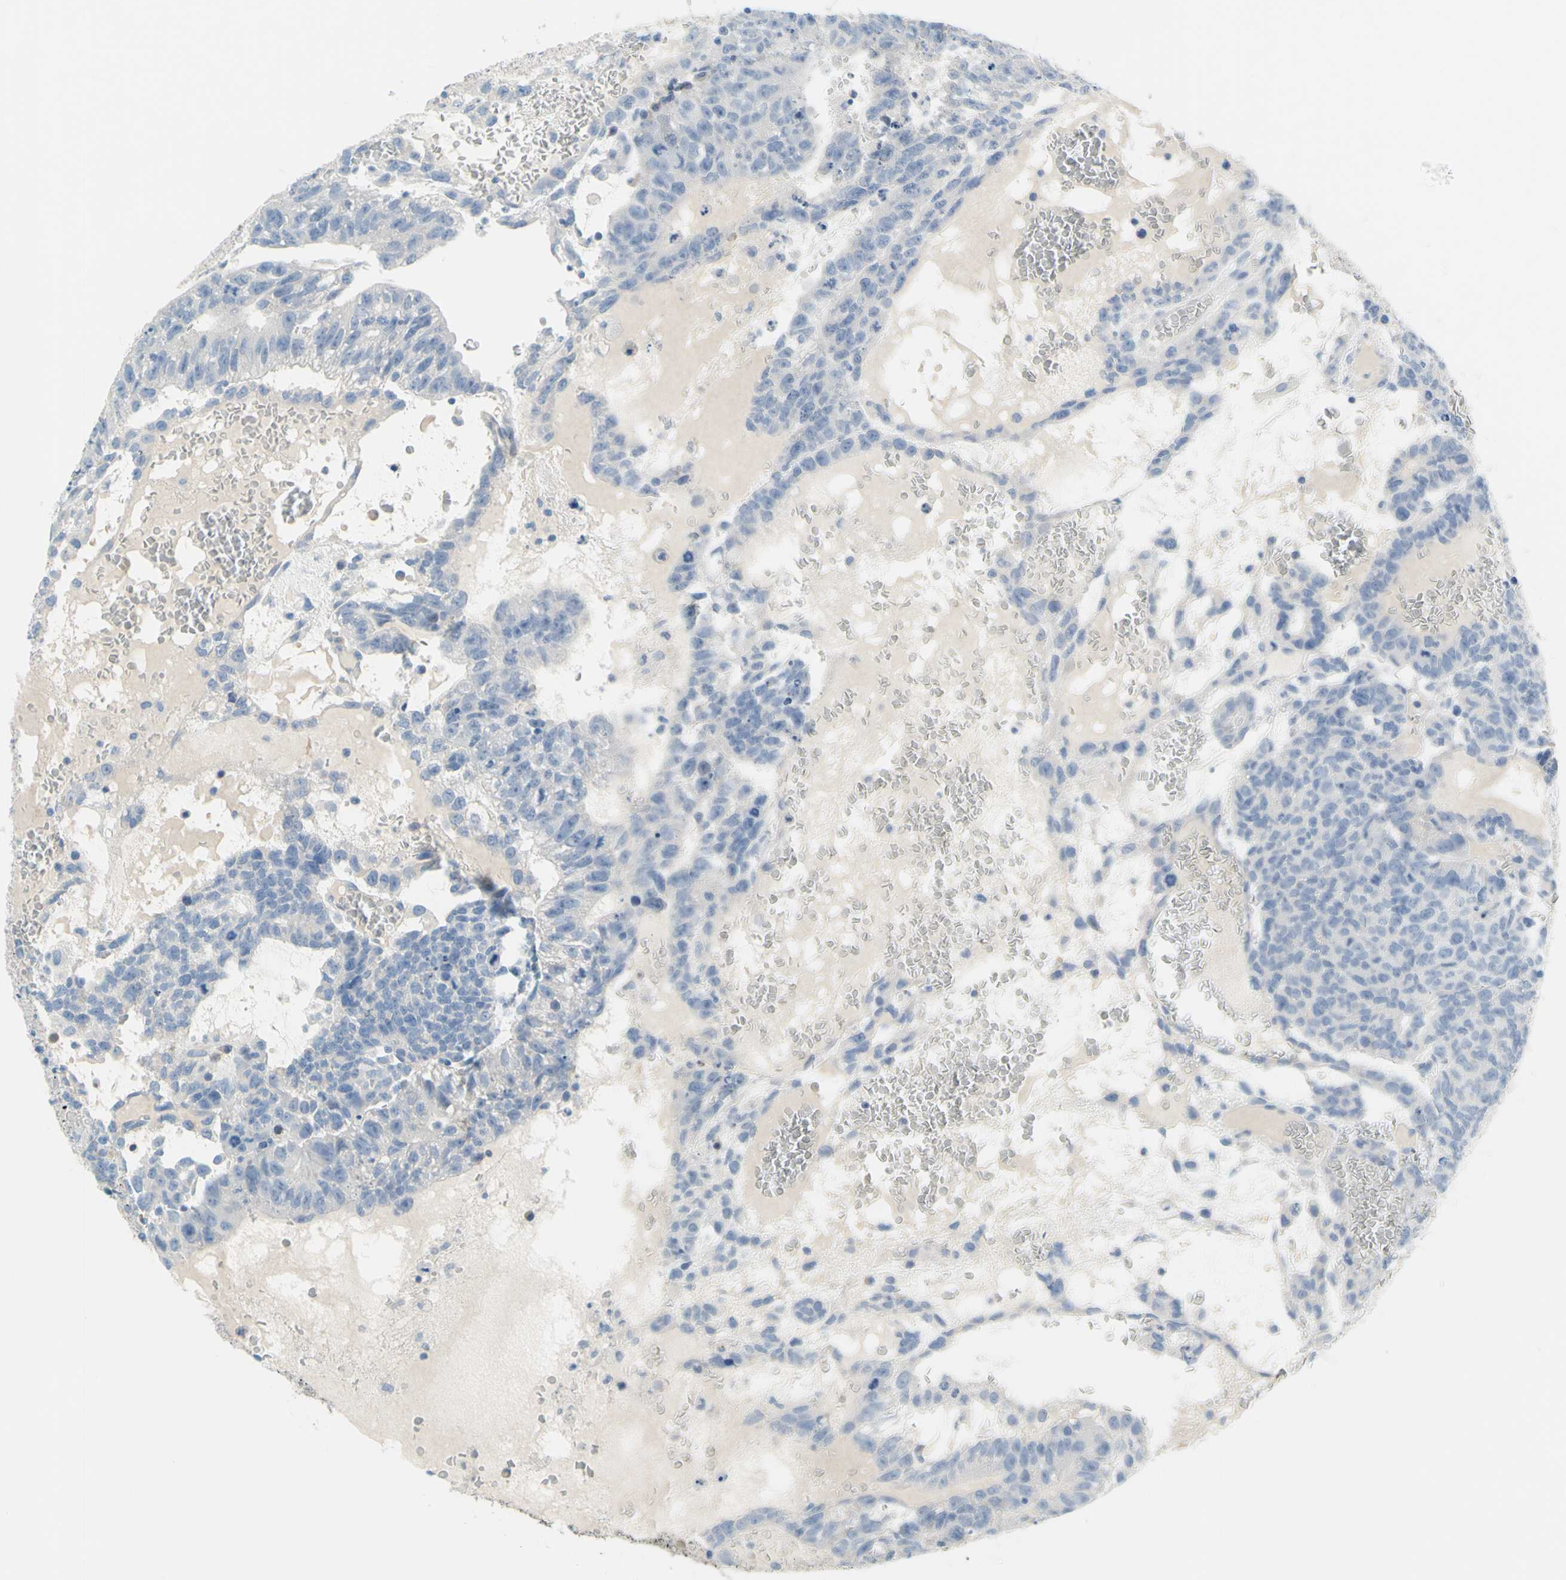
{"staining": {"intensity": "negative", "quantity": "none", "location": "none"}, "tissue": "testis cancer", "cell_type": "Tumor cells", "image_type": "cancer", "snomed": [{"axis": "morphology", "description": "Seminoma, NOS"}, {"axis": "morphology", "description": "Carcinoma, Embryonal, NOS"}, {"axis": "topography", "description": "Testis"}], "caption": "An image of testis cancer stained for a protein reveals no brown staining in tumor cells.", "gene": "SLC1A2", "patient": {"sex": "male", "age": 52}}